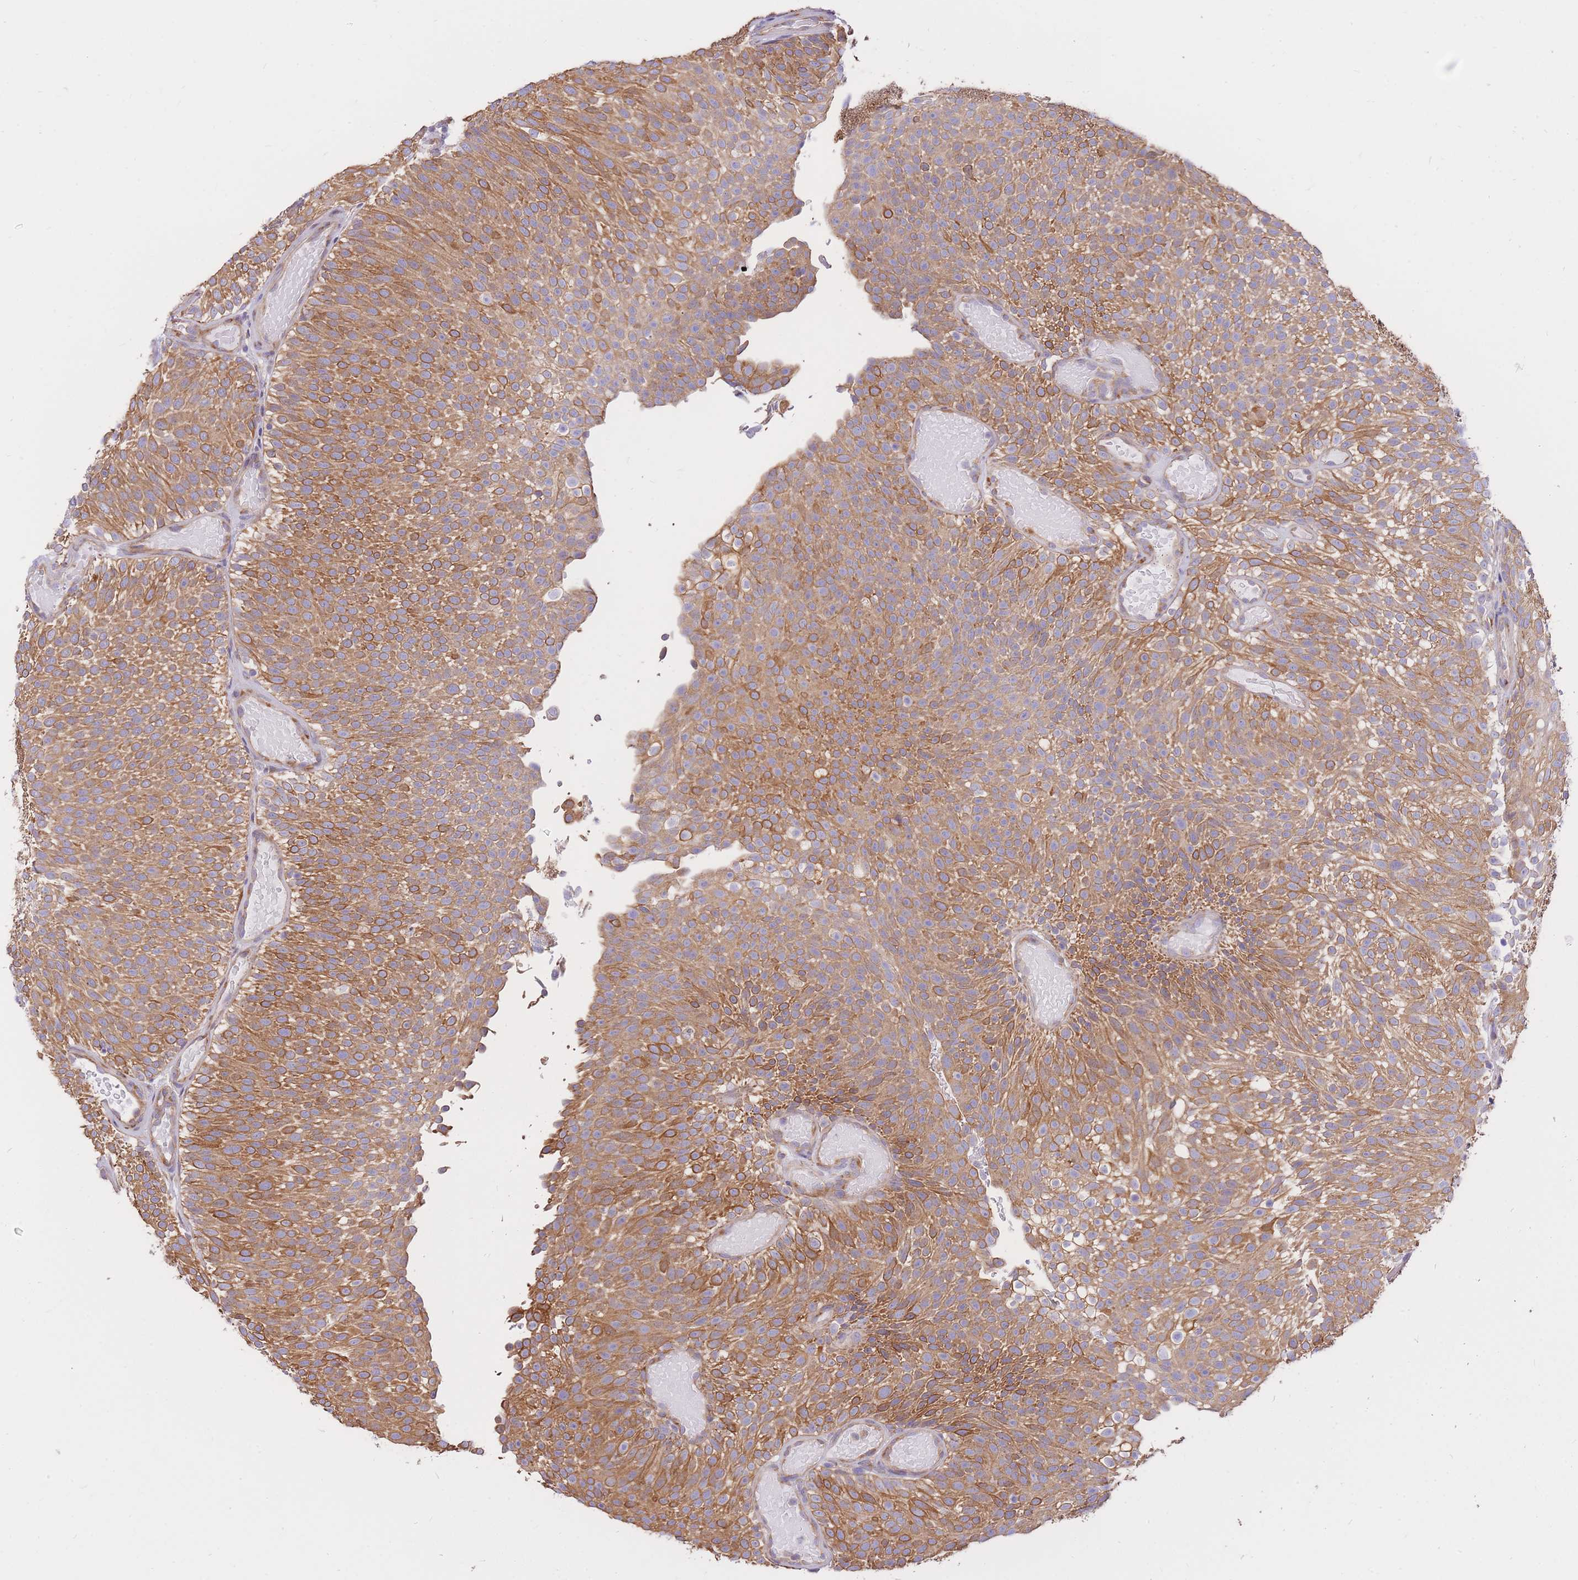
{"staining": {"intensity": "moderate", "quantity": ">75%", "location": "cytoplasmic/membranous"}, "tissue": "urothelial cancer", "cell_type": "Tumor cells", "image_type": "cancer", "snomed": [{"axis": "morphology", "description": "Urothelial carcinoma, Low grade"}, {"axis": "topography", "description": "Urinary bladder"}], "caption": "This image exhibits low-grade urothelial carcinoma stained with immunohistochemistry to label a protein in brown. The cytoplasmic/membranous of tumor cells show moderate positivity for the protein. Nuclei are counter-stained blue.", "gene": "GBP7", "patient": {"sex": "male", "age": 78}}